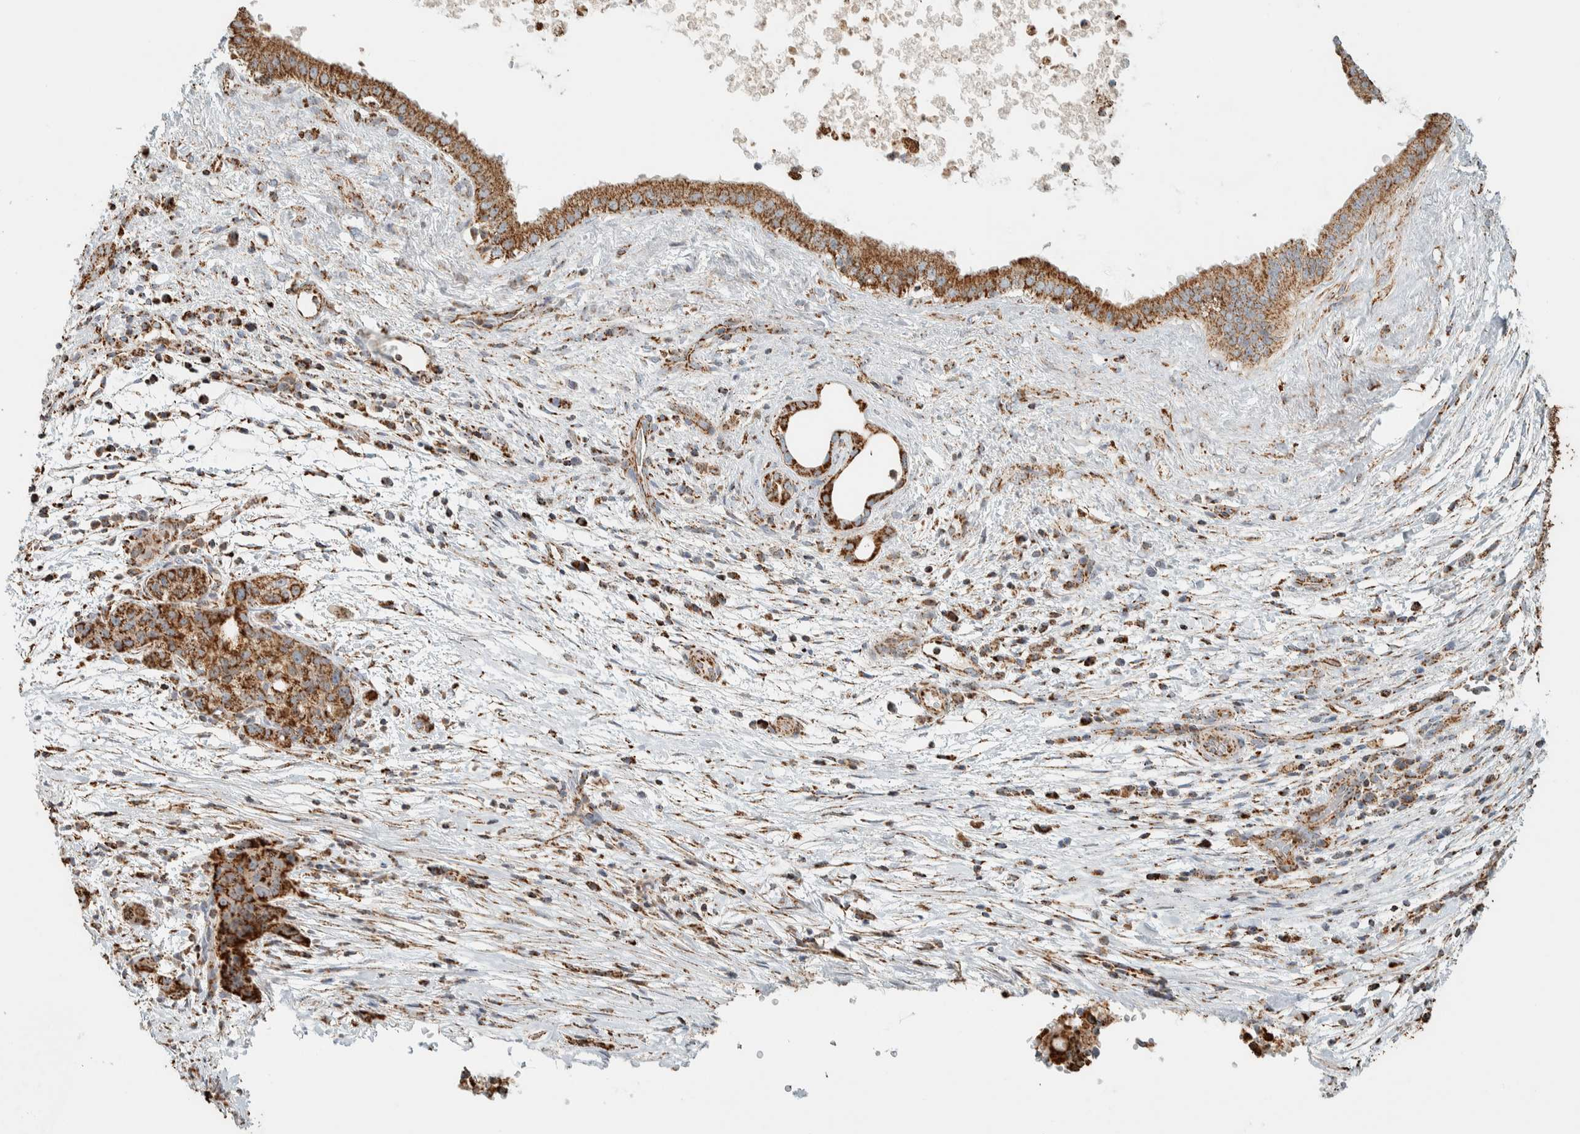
{"staining": {"intensity": "moderate", "quantity": ">75%", "location": "cytoplasmic/membranous"}, "tissue": "pancreatic cancer", "cell_type": "Tumor cells", "image_type": "cancer", "snomed": [{"axis": "morphology", "description": "Adenocarcinoma, NOS"}, {"axis": "topography", "description": "Pancreas"}], "caption": "DAB (3,3'-diaminobenzidine) immunohistochemical staining of human pancreatic cancer (adenocarcinoma) shows moderate cytoplasmic/membranous protein positivity in approximately >75% of tumor cells. (Brightfield microscopy of DAB IHC at high magnification).", "gene": "ZNF454", "patient": {"sex": "female", "age": 78}}